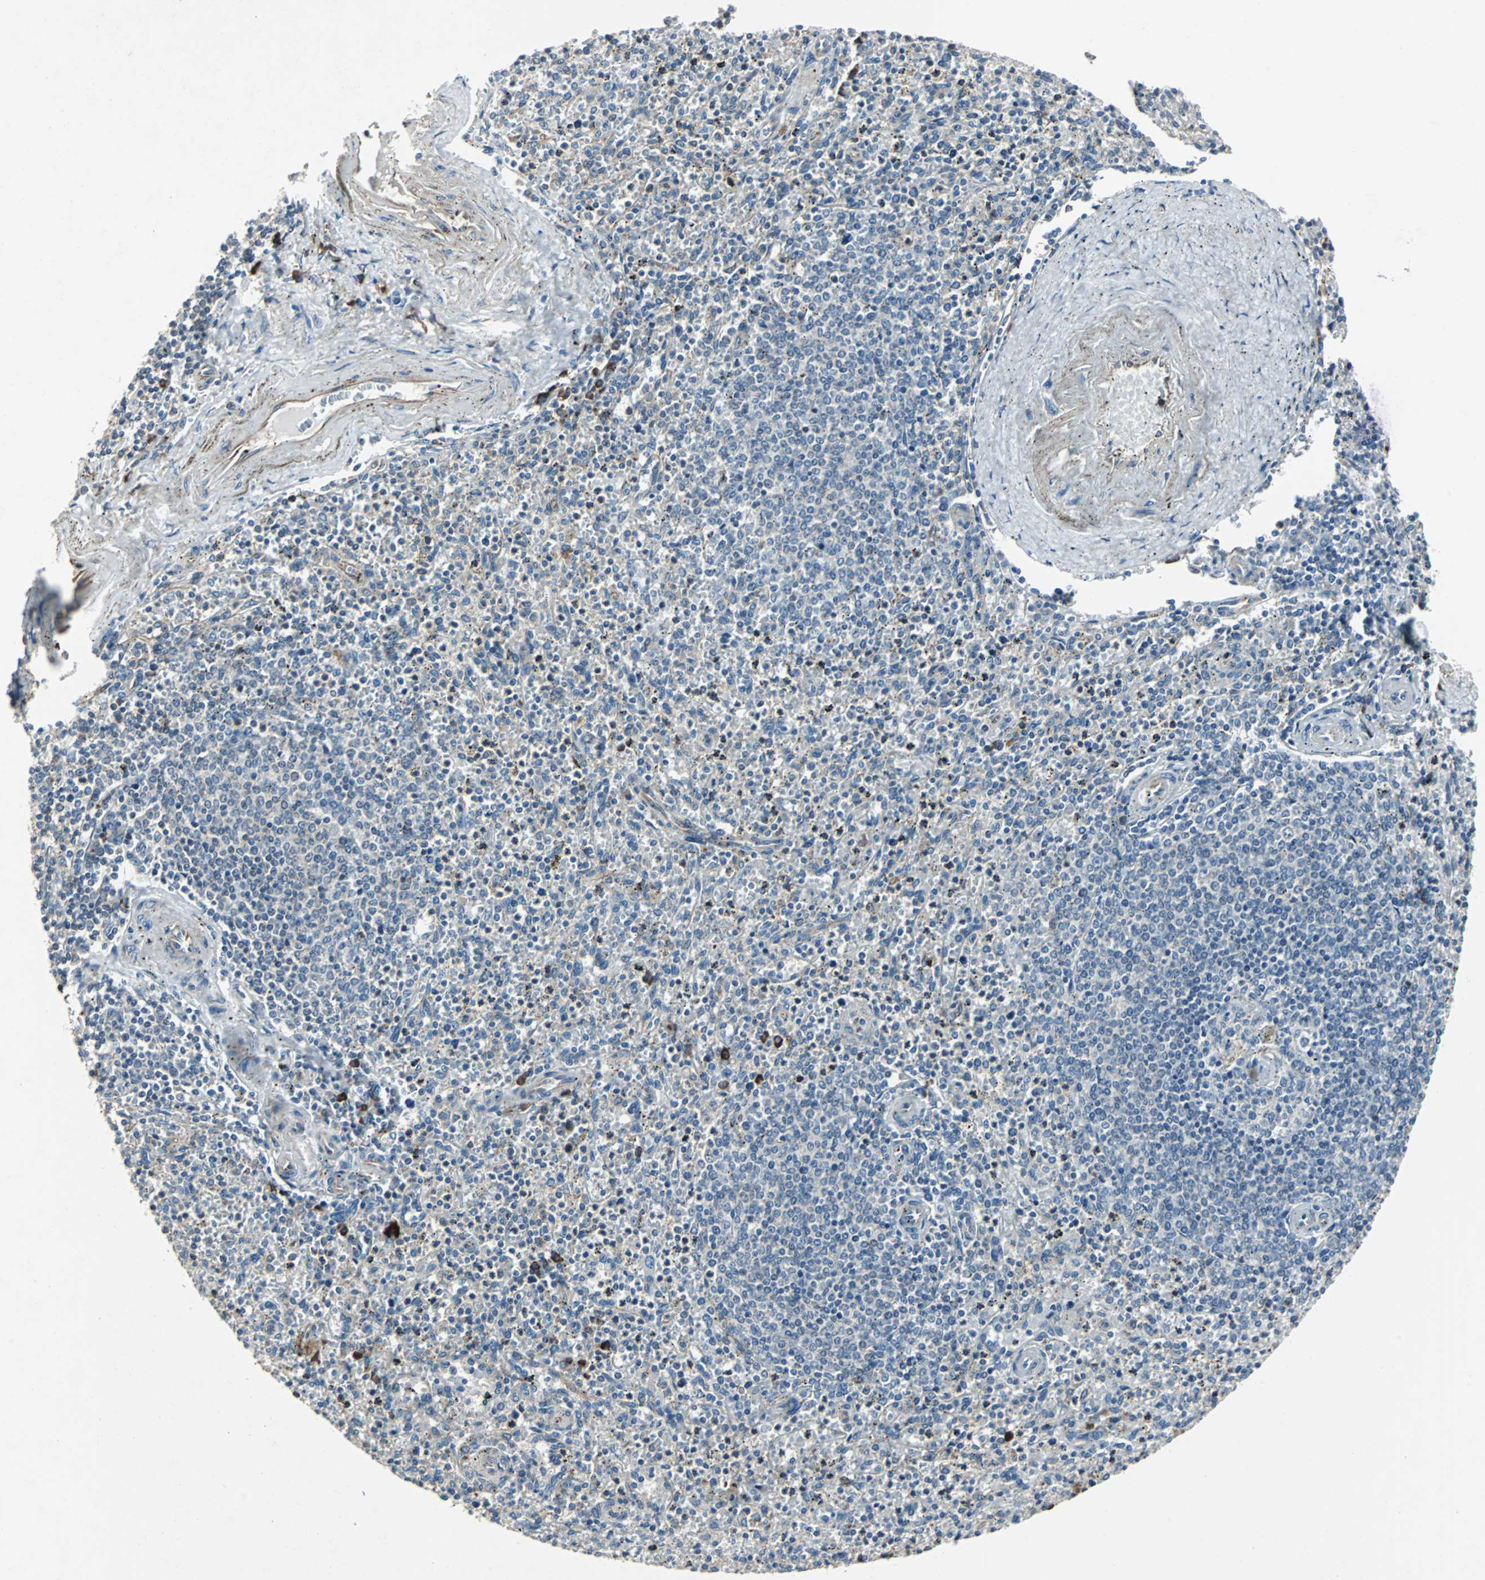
{"staining": {"intensity": "strong", "quantity": "<25%", "location": "cytoplasmic/membranous"}, "tissue": "spleen", "cell_type": "Cells in red pulp", "image_type": "normal", "snomed": [{"axis": "morphology", "description": "Normal tissue, NOS"}, {"axis": "topography", "description": "Spleen"}], "caption": "Immunohistochemical staining of unremarkable human spleen shows strong cytoplasmic/membranous protein expression in about <25% of cells in red pulp. (brown staining indicates protein expression, while blue staining denotes nuclei).", "gene": "CHP1", "patient": {"sex": "male", "age": 72}}